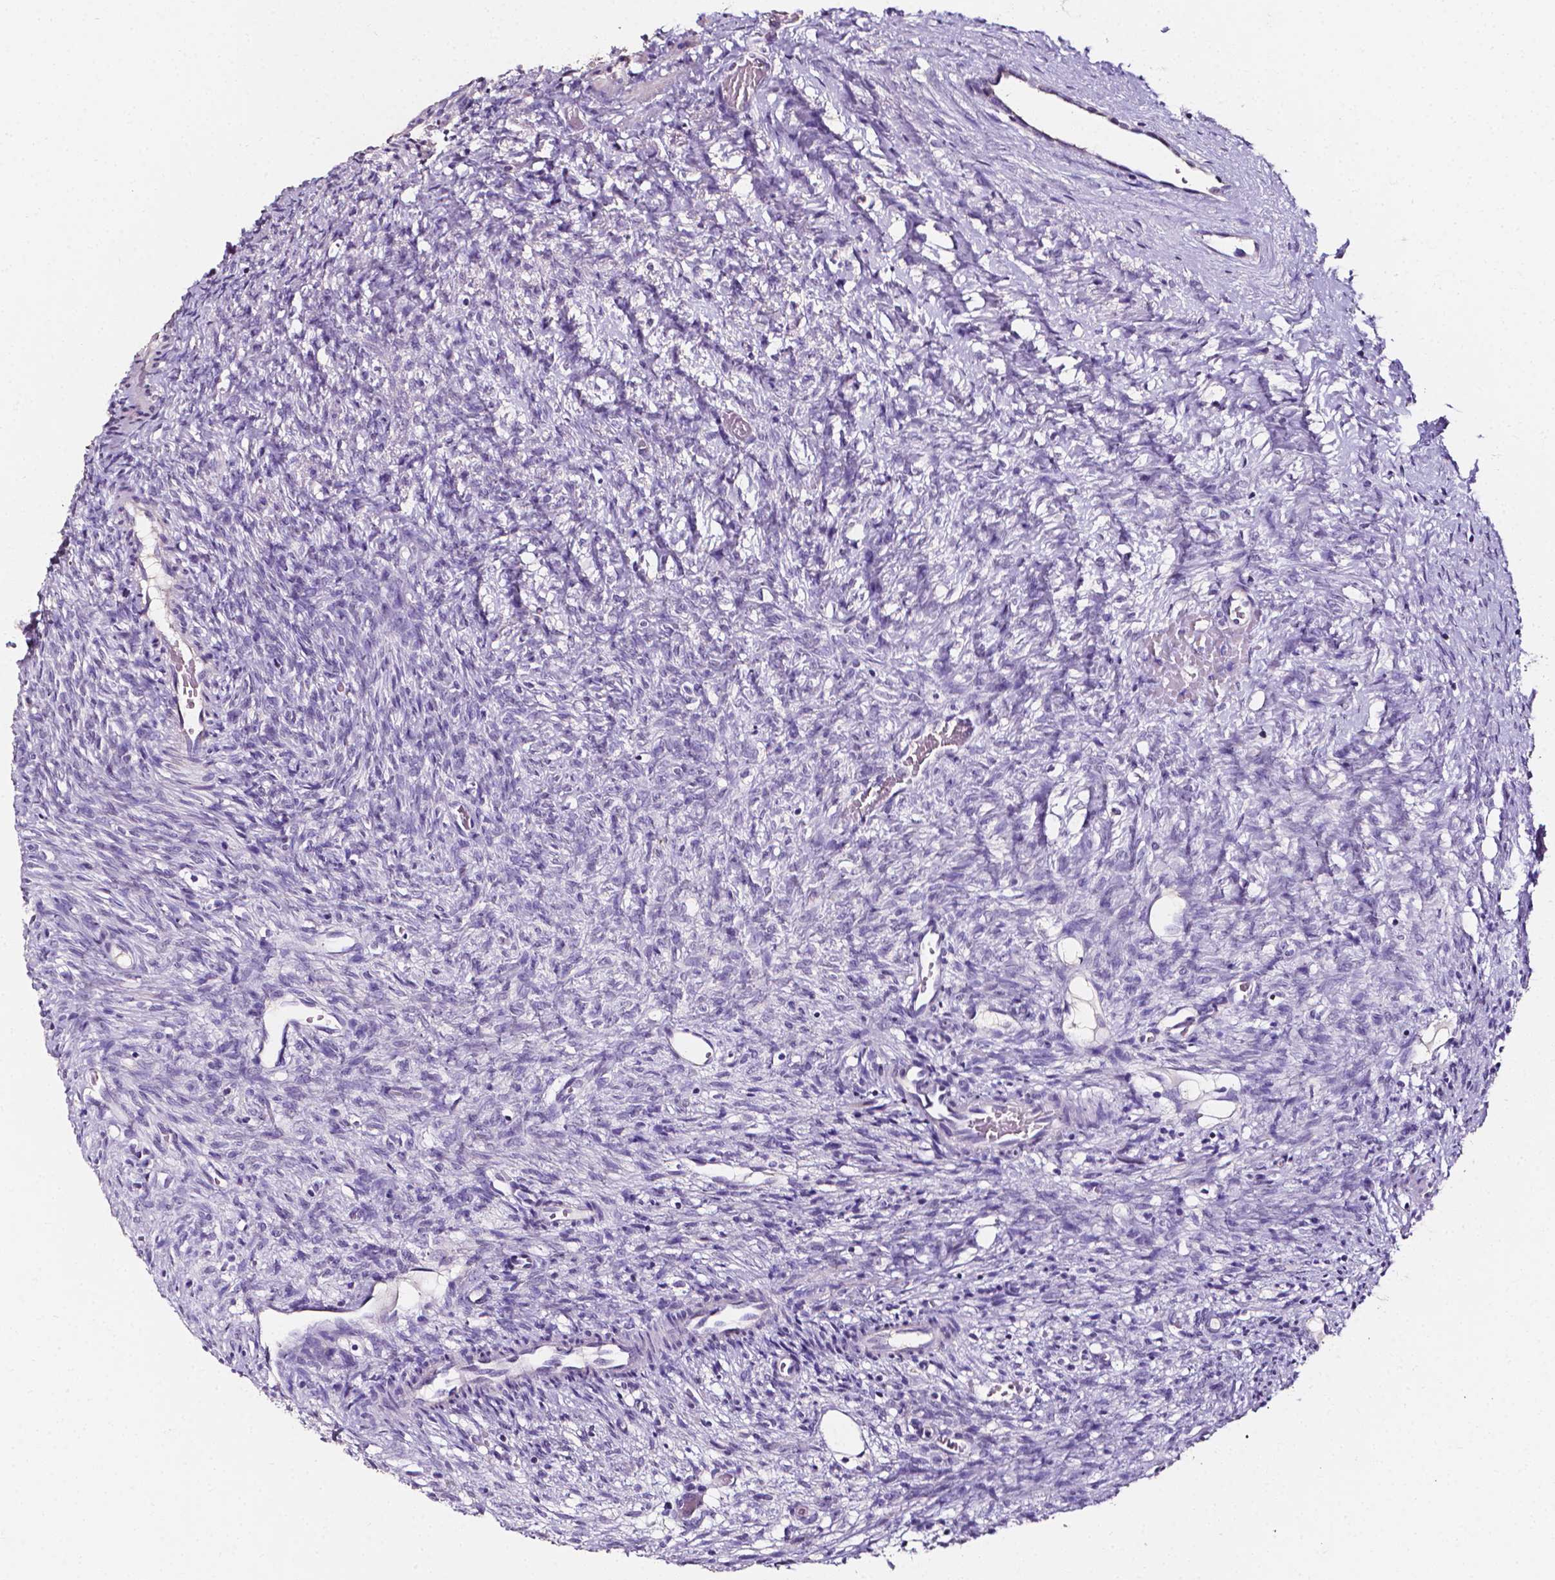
{"staining": {"intensity": "negative", "quantity": "none", "location": "none"}, "tissue": "ovary", "cell_type": "Follicle cells", "image_type": "normal", "snomed": [{"axis": "morphology", "description": "Normal tissue, NOS"}, {"axis": "topography", "description": "Ovary"}], "caption": "Immunohistochemical staining of unremarkable ovary exhibits no significant staining in follicle cells.", "gene": "PSAT1", "patient": {"sex": "female", "age": 46}}